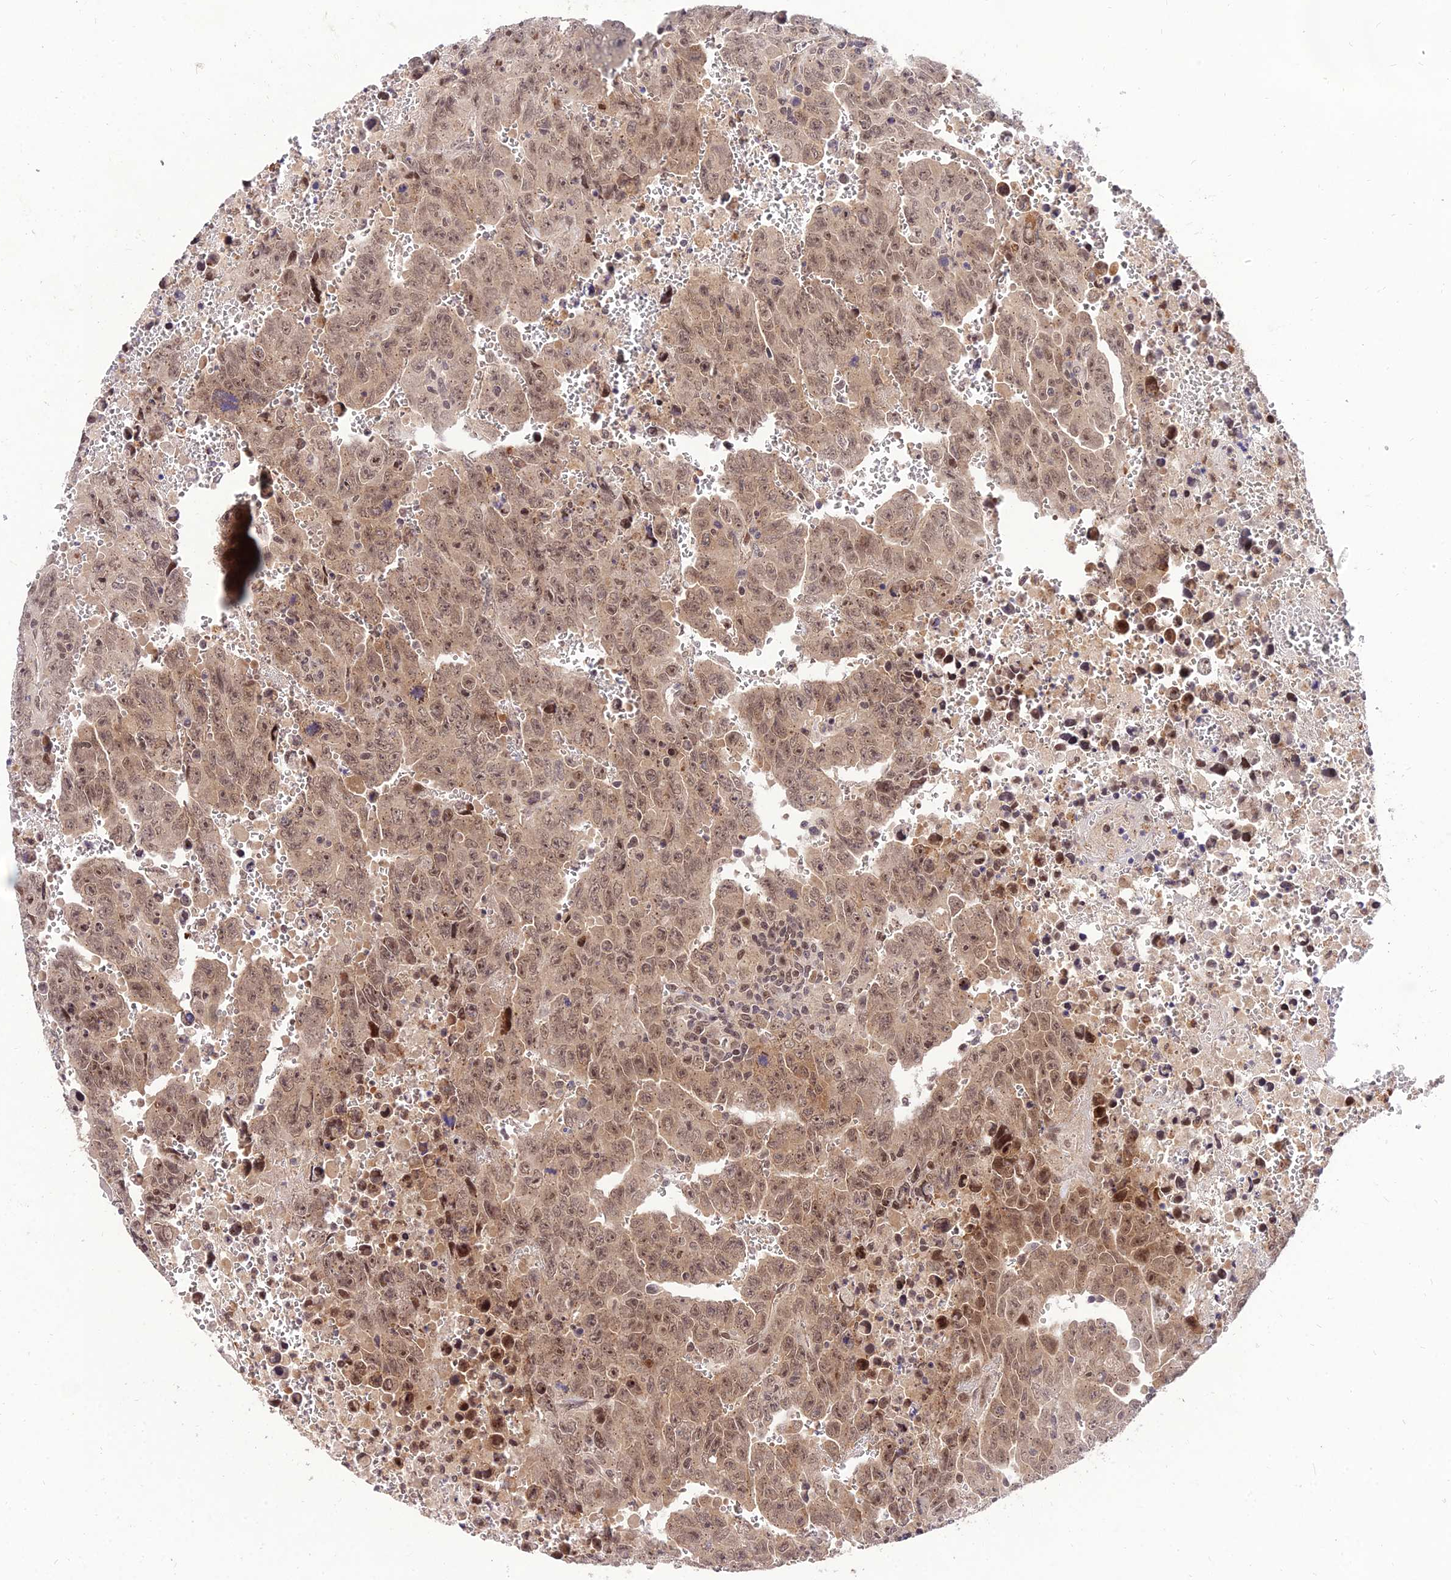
{"staining": {"intensity": "moderate", "quantity": ">75%", "location": "cytoplasmic/membranous,nuclear"}, "tissue": "testis cancer", "cell_type": "Tumor cells", "image_type": "cancer", "snomed": [{"axis": "morphology", "description": "Carcinoma, Embryonal, NOS"}, {"axis": "topography", "description": "Testis"}], "caption": "Protein staining of embryonal carcinoma (testis) tissue demonstrates moderate cytoplasmic/membranous and nuclear expression in about >75% of tumor cells.", "gene": "ZNF85", "patient": {"sex": "male", "age": 28}}